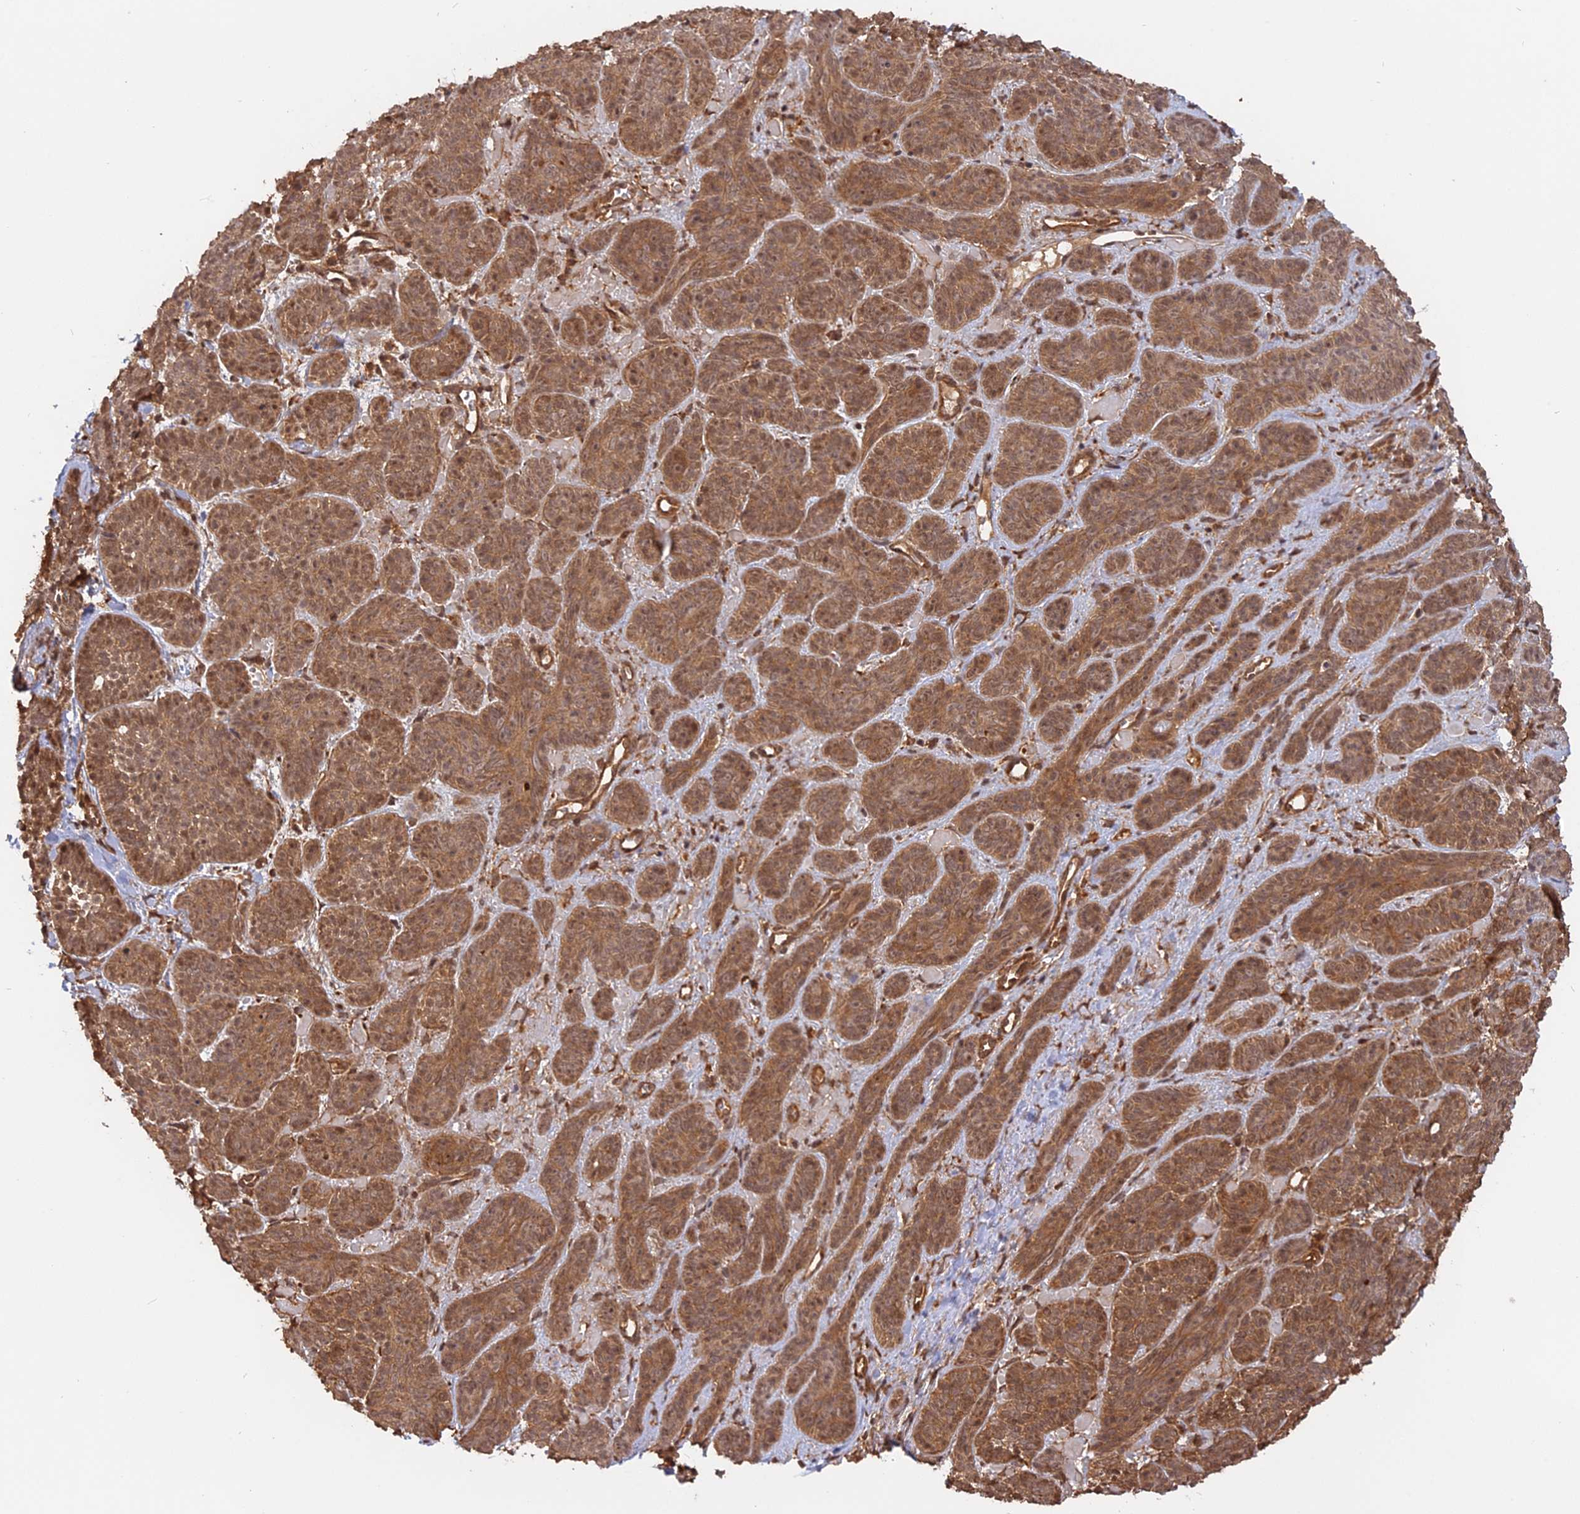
{"staining": {"intensity": "moderate", "quantity": ">75%", "location": "cytoplasmic/membranous"}, "tissue": "skin cancer", "cell_type": "Tumor cells", "image_type": "cancer", "snomed": [{"axis": "morphology", "description": "Basal cell carcinoma"}, {"axis": "topography", "description": "Skin"}], "caption": "Immunohistochemistry micrograph of neoplastic tissue: human skin cancer stained using IHC exhibits medium levels of moderate protein expression localized specifically in the cytoplasmic/membranous of tumor cells, appearing as a cytoplasmic/membranous brown color.", "gene": "CCDC174", "patient": {"sex": "male", "age": 85}}